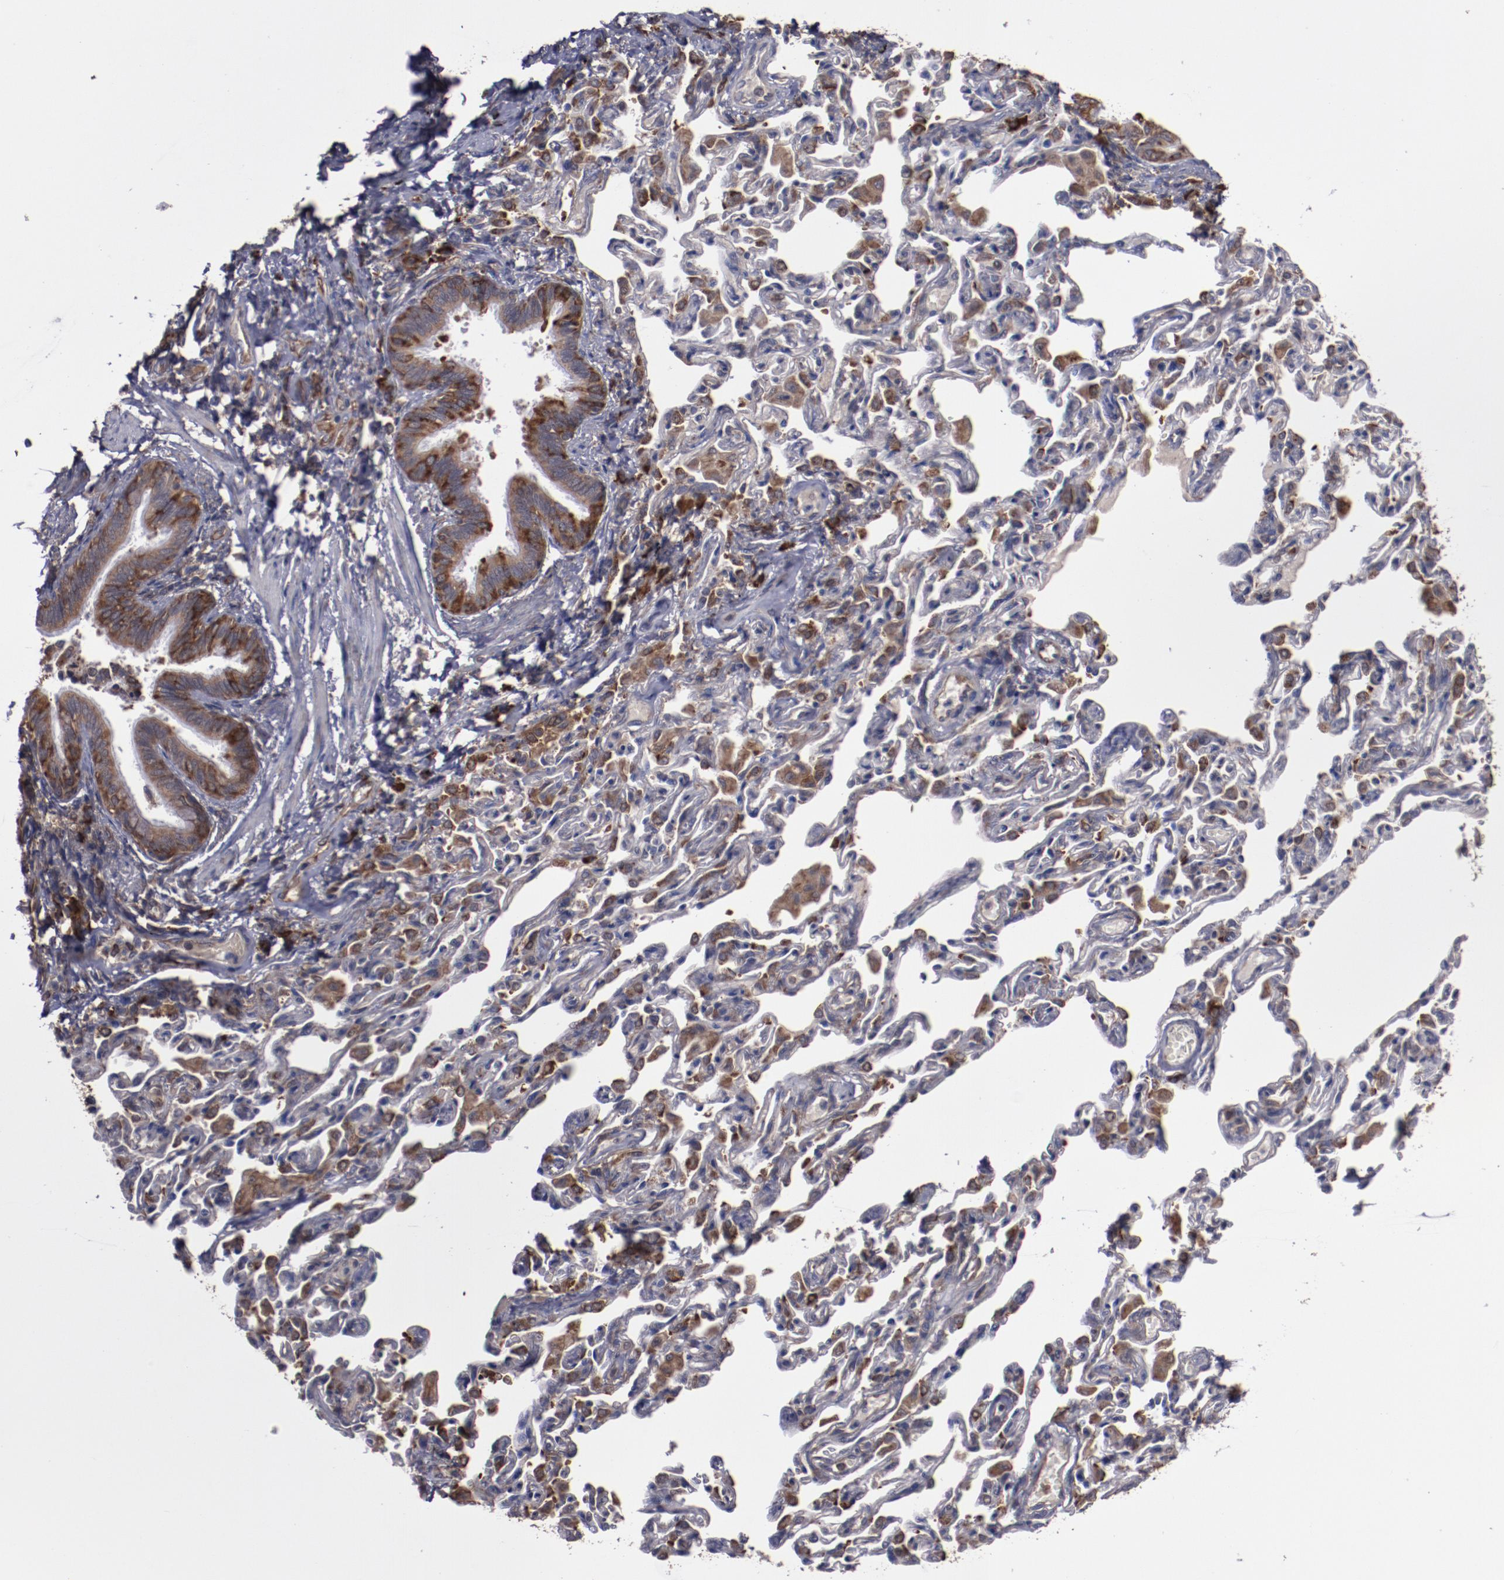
{"staining": {"intensity": "strong", "quantity": ">75%", "location": "cytoplasmic/membranous"}, "tissue": "bronchus", "cell_type": "Respiratory epithelial cells", "image_type": "normal", "snomed": [{"axis": "morphology", "description": "Normal tissue, NOS"}, {"axis": "topography", "description": "Lung"}], "caption": "A high-resolution photomicrograph shows immunohistochemistry staining of unremarkable bronchus, which reveals strong cytoplasmic/membranous positivity in about >75% of respiratory epithelial cells. (DAB (3,3'-diaminobenzidine) IHC with brightfield microscopy, high magnification).", "gene": "RPS4X", "patient": {"sex": "male", "age": 64}}